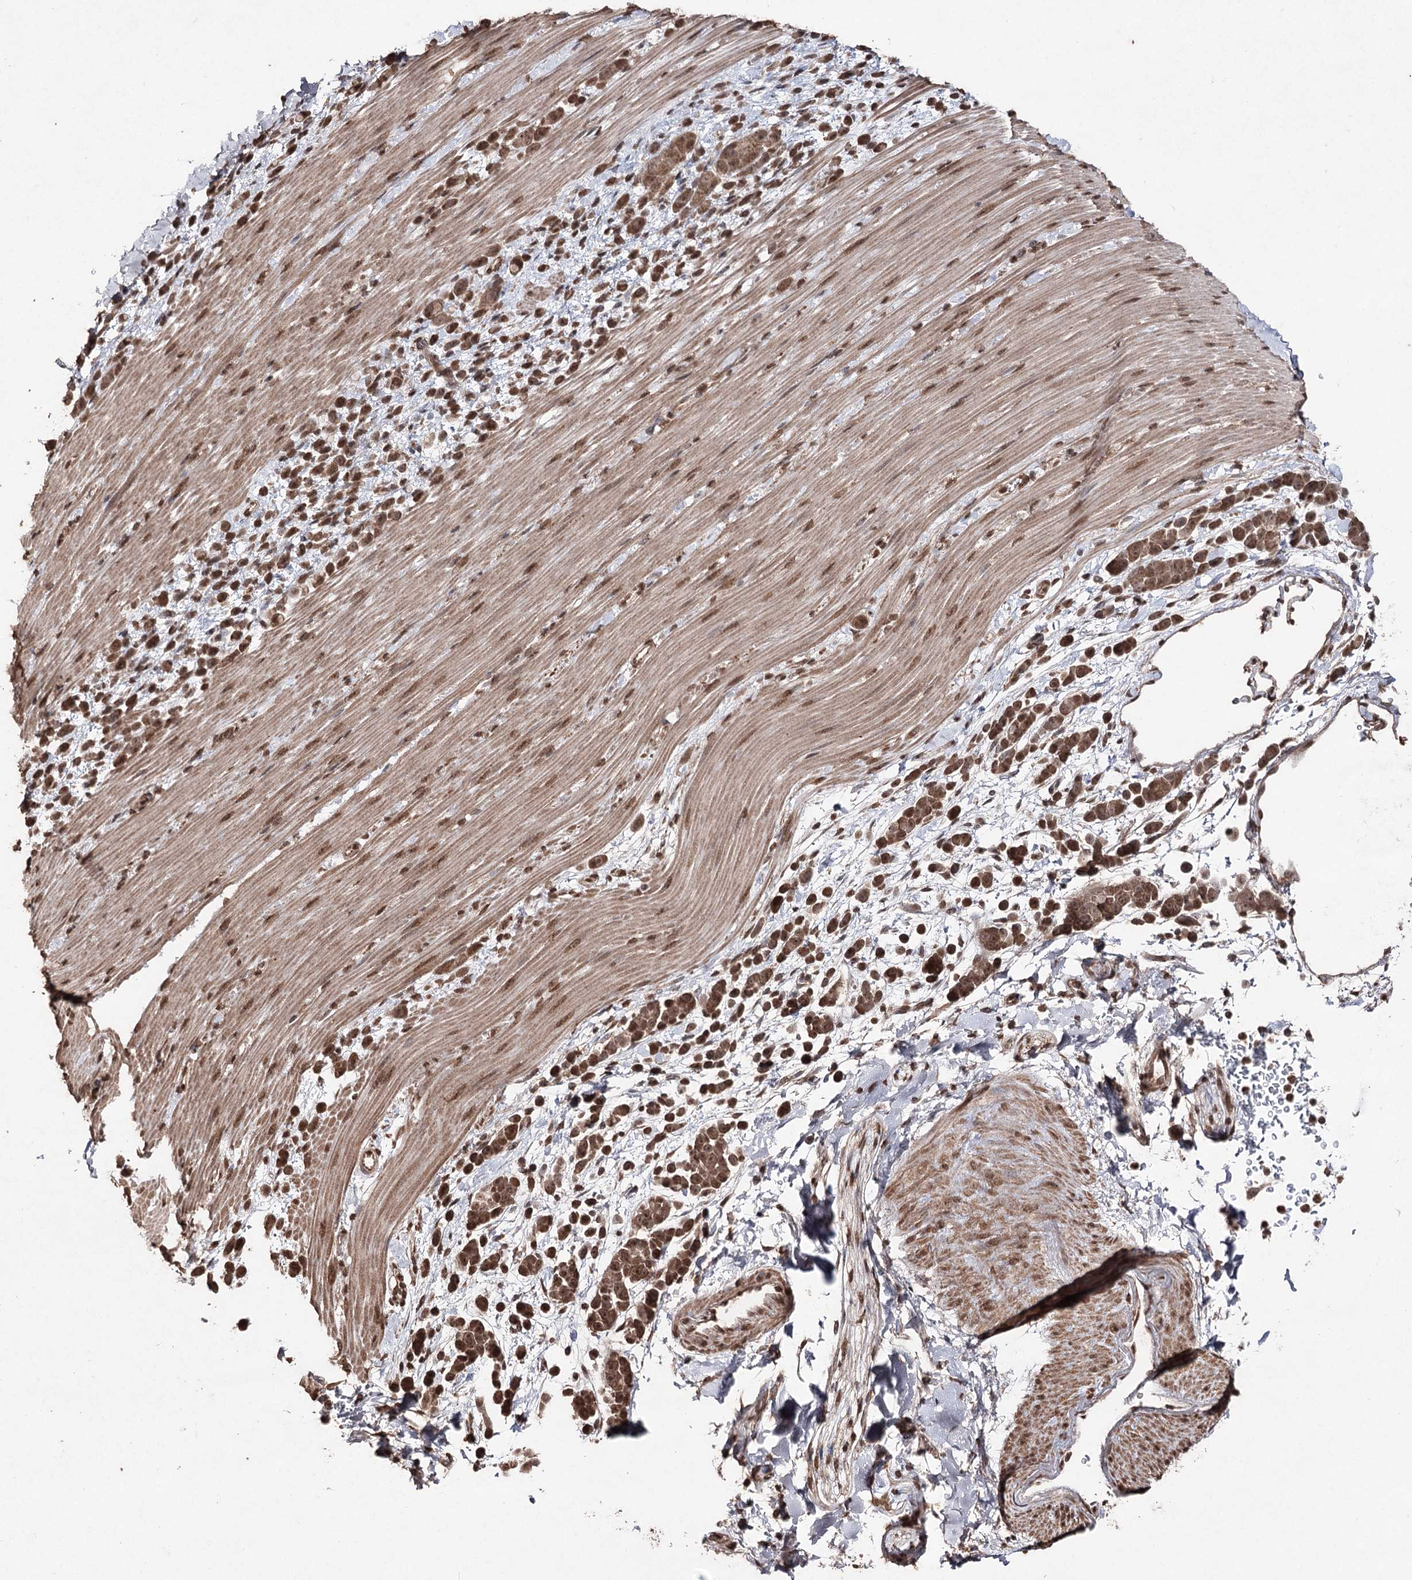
{"staining": {"intensity": "strong", "quantity": ">75%", "location": "cytoplasmic/membranous,nuclear"}, "tissue": "pancreatic cancer", "cell_type": "Tumor cells", "image_type": "cancer", "snomed": [{"axis": "morphology", "description": "Normal tissue, NOS"}, {"axis": "morphology", "description": "Adenocarcinoma, NOS"}, {"axis": "topography", "description": "Pancreas"}], "caption": "About >75% of tumor cells in pancreatic cancer (adenocarcinoma) show strong cytoplasmic/membranous and nuclear protein positivity as visualized by brown immunohistochemical staining.", "gene": "ATG14", "patient": {"sex": "female", "age": 64}}